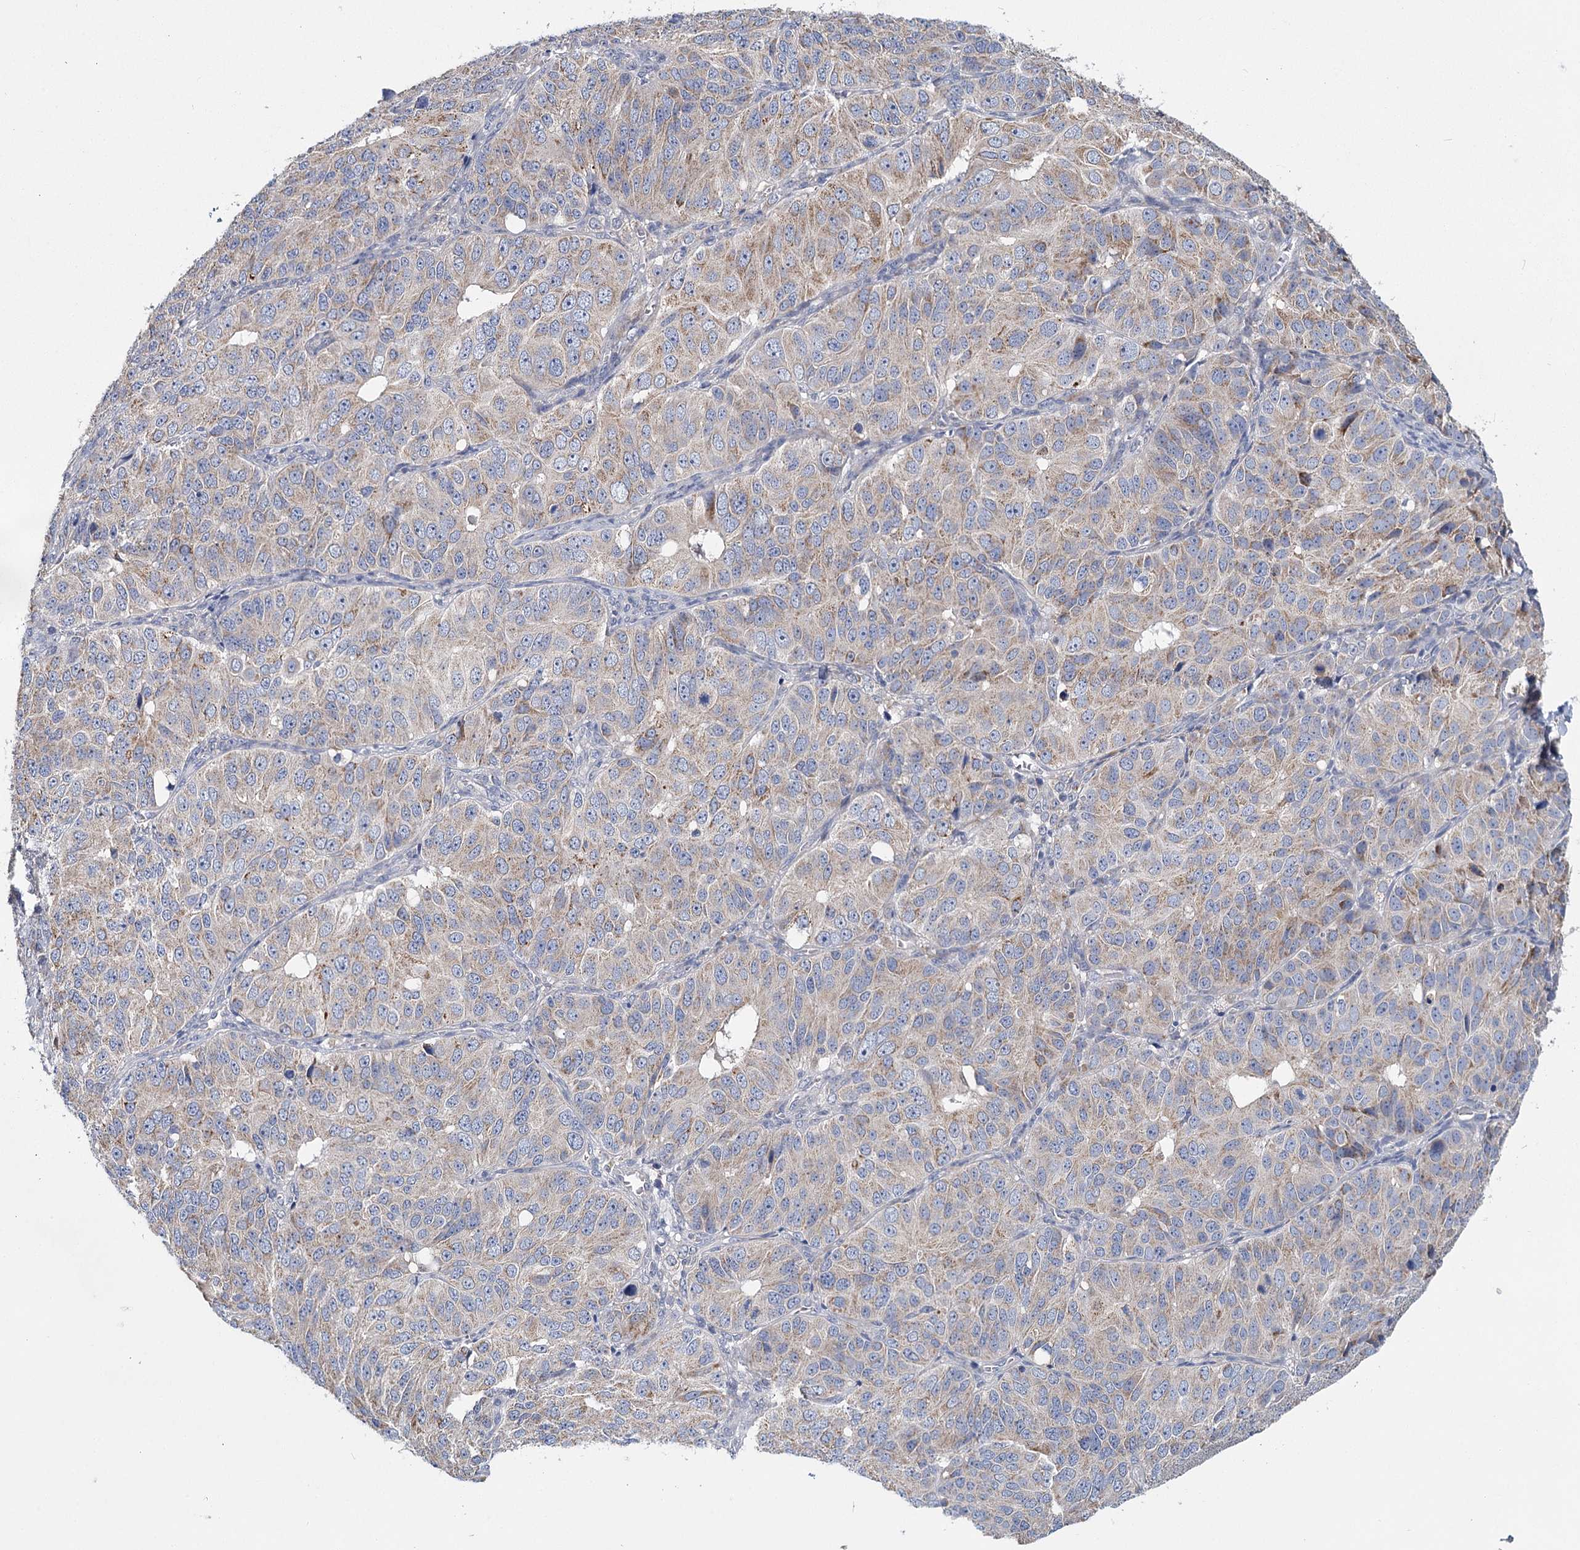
{"staining": {"intensity": "weak", "quantity": "25%-75%", "location": "cytoplasmic/membranous"}, "tissue": "ovarian cancer", "cell_type": "Tumor cells", "image_type": "cancer", "snomed": [{"axis": "morphology", "description": "Carcinoma, endometroid"}, {"axis": "topography", "description": "Ovary"}], "caption": "The histopathology image shows a brown stain indicating the presence of a protein in the cytoplasmic/membranous of tumor cells in ovarian cancer.", "gene": "ANKRD16", "patient": {"sex": "female", "age": 51}}